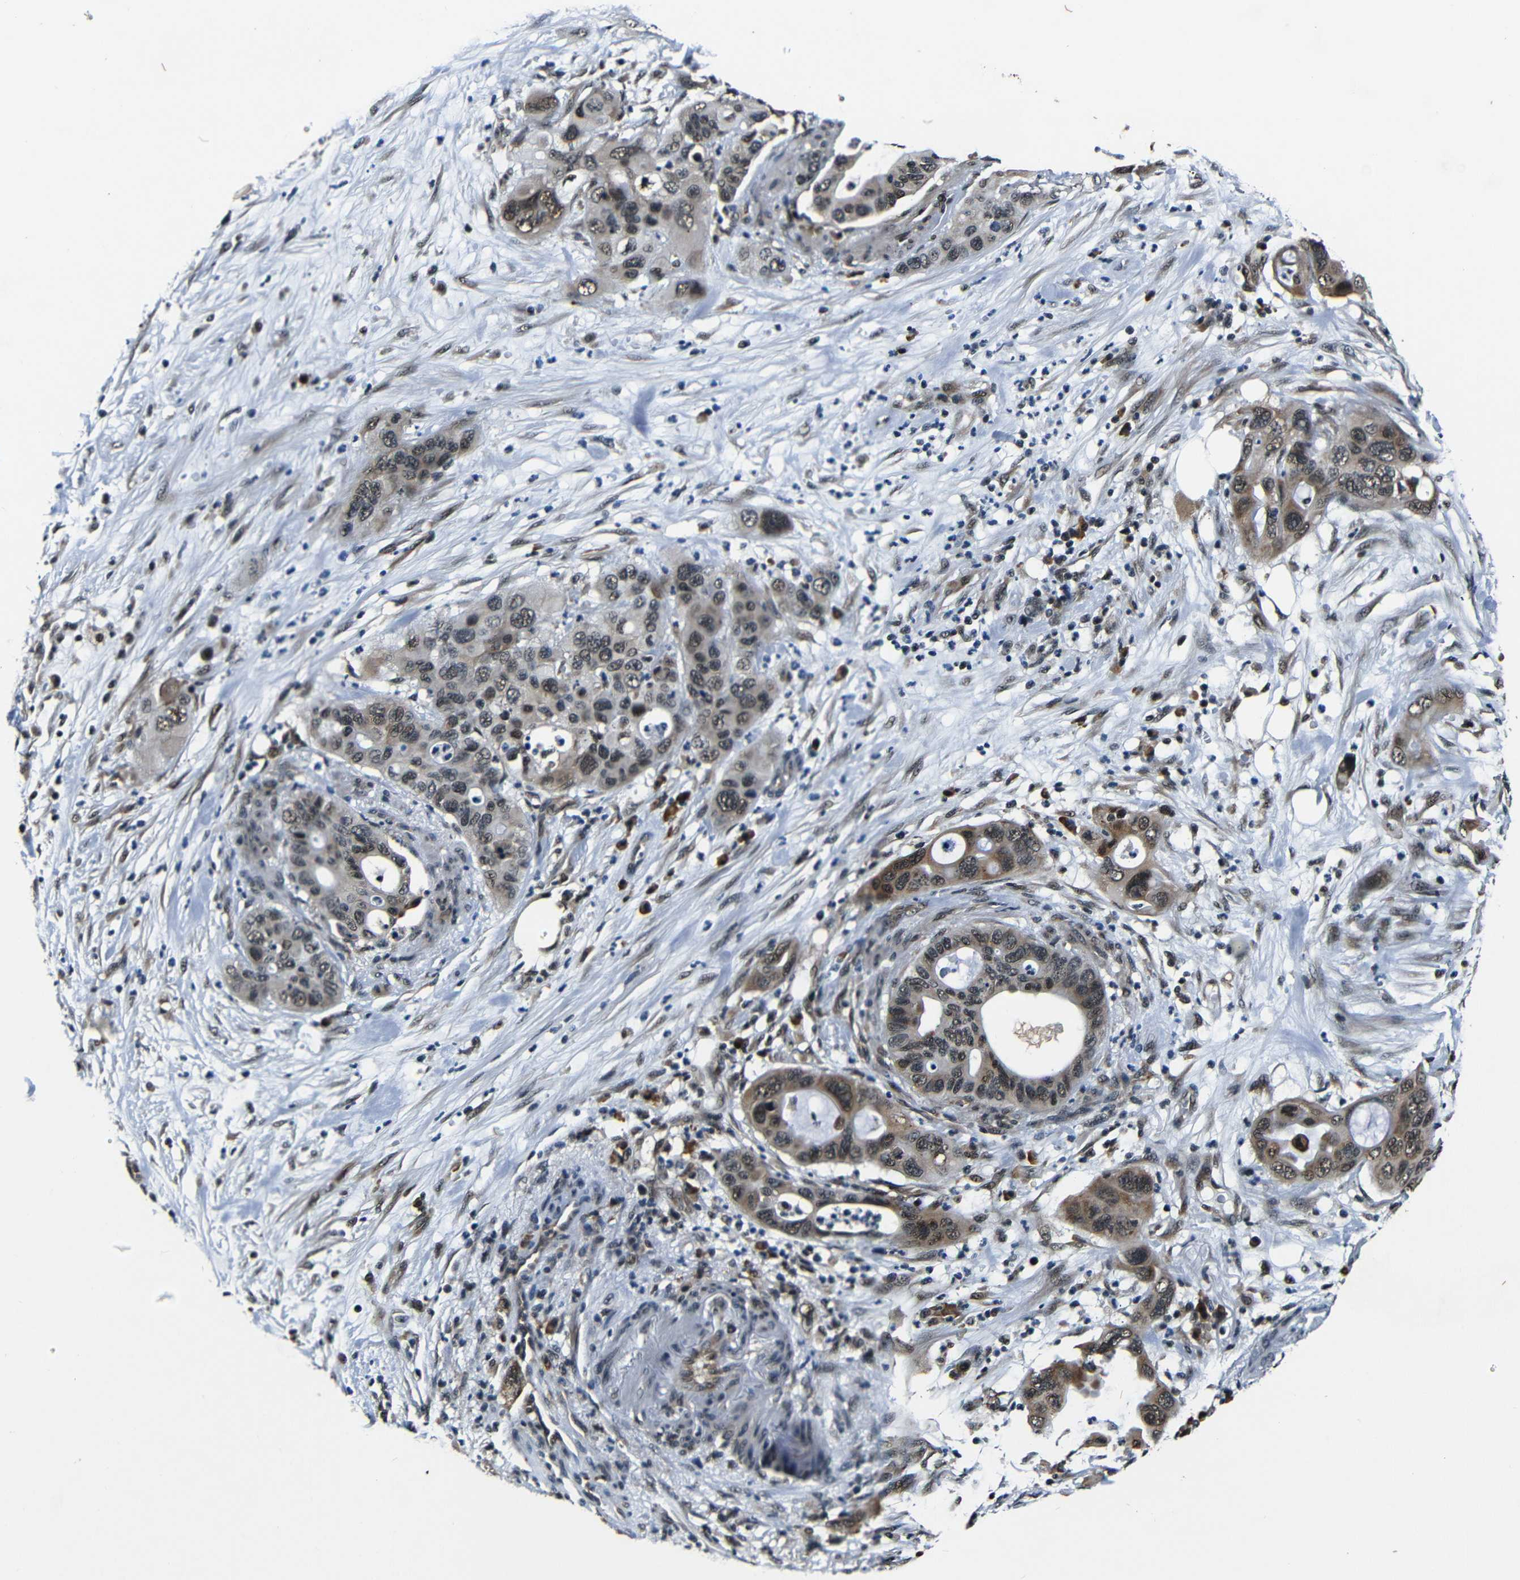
{"staining": {"intensity": "moderate", "quantity": ">75%", "location": "cytoplasmic/membranous,nuclear"}, "tissue": "pancreatic cancer", "cell_type": "Tumor cells", "image_type": "cancer", "snomed": [{"axis": "morphology", "description": "Adenocarcinoma, NOS"}, {"axis": "topography", "description": "Pancreas"}], "caption": "Pancreatic cancer tissue exhibits moderate cytoplasmic/membranous and nuclear staining in approximately >75% of tumor cells, visualized by immunohistochemistry.", "gene": "FOXD4", "patient": {"sex": "female", "age": 71}}